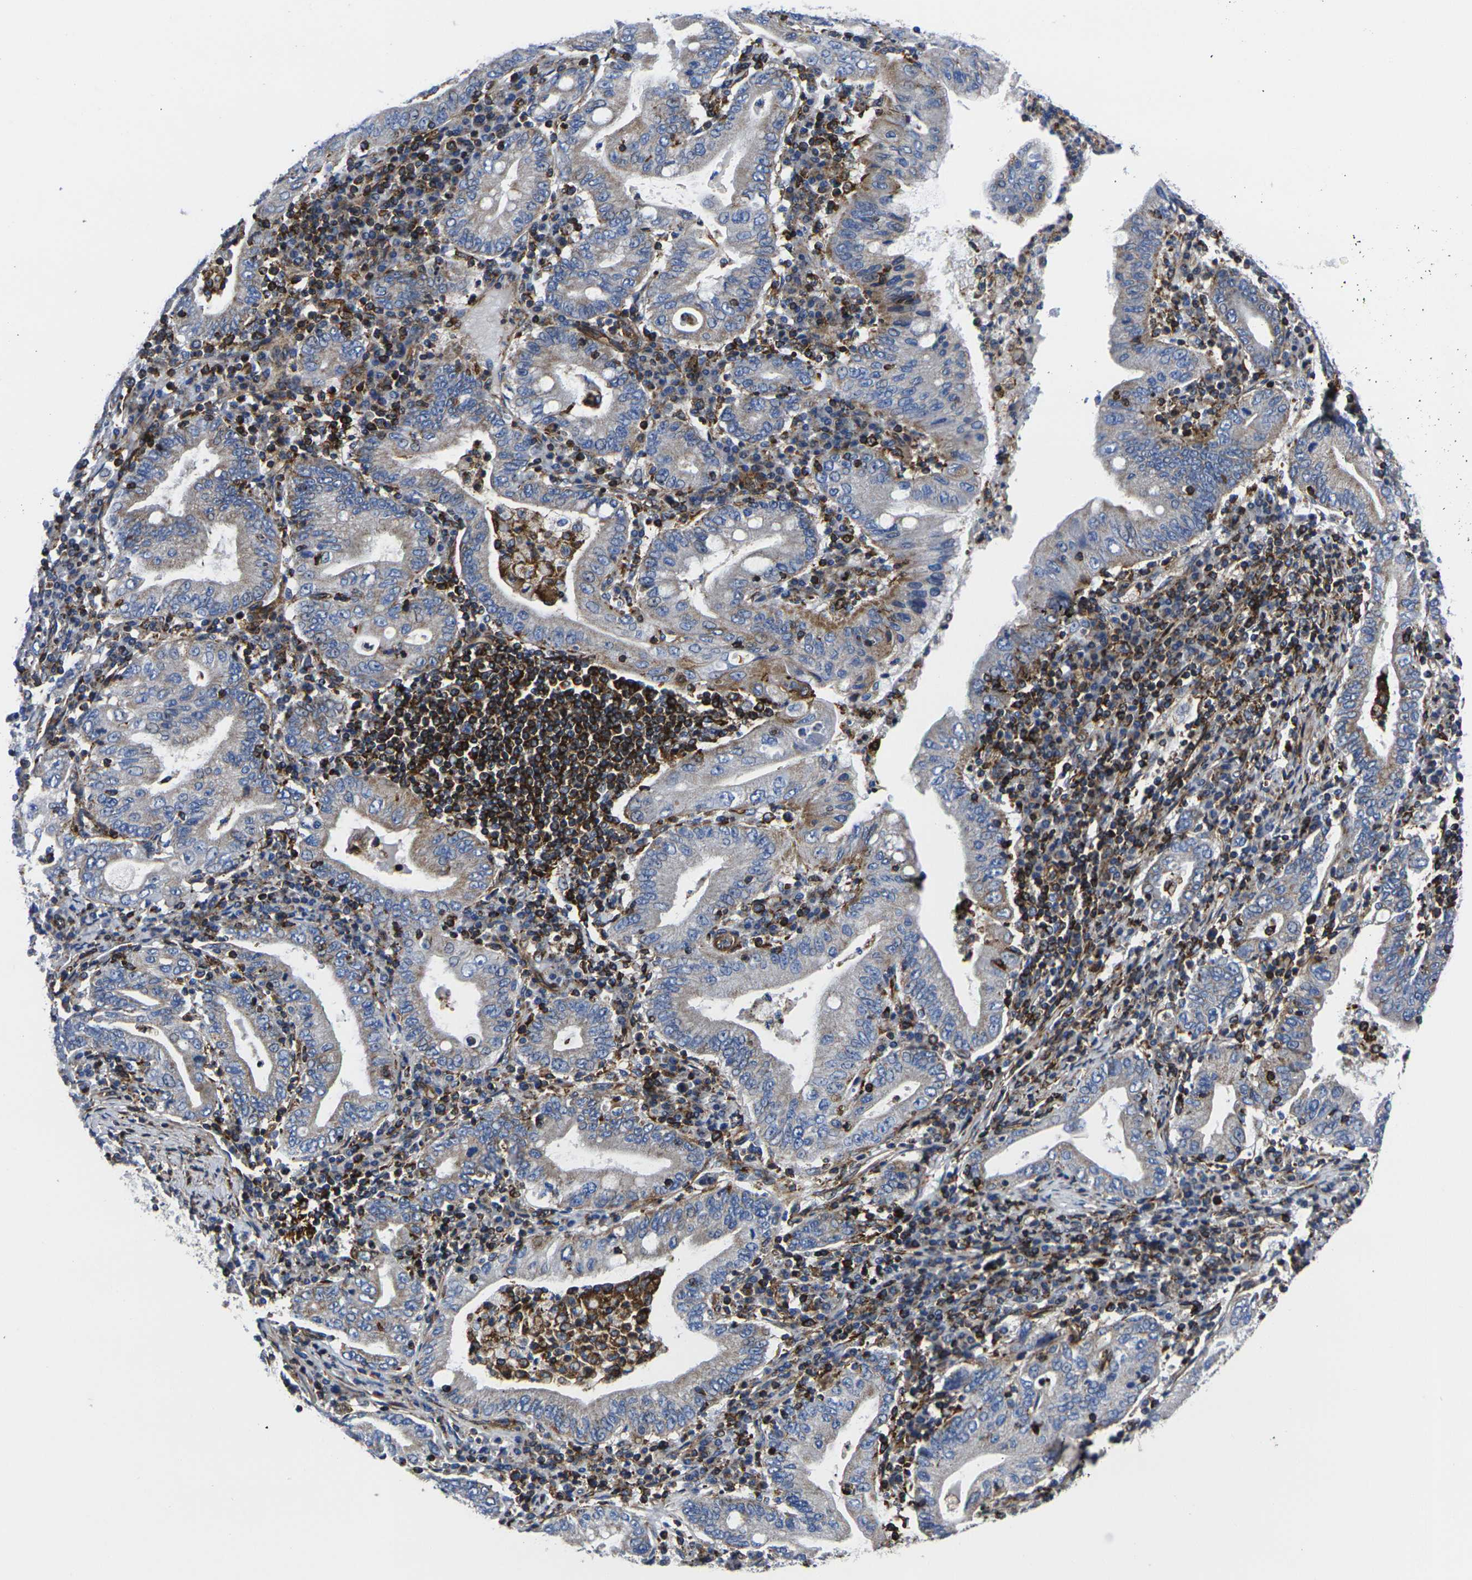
{"staining": {"intensity": "weak", "quantity": "25%-75%", "location": "cytoplasmic/membranous"}, "tissue": "stomach cancer", "cell_type": "Tumor cells", "image_type": "cancer", "snomed": [{"axis": "morphology", "description": "Normal tissue, NOS"}, {"axis": "morphology", "description": "Adenocarcinoma, NOS"}, {"axis": "topography", "description": "Esophagus"}, {"axis": "topography", "description": "Stomach, upper"}, {"axis": "topography", "description": "Peripheral nerve tissue"}], "caption": "High-power microscopy captured an immunohistochemistry photomicrograph of adenocarcinoma (stomach), revealing weak cytoplasmic/membranous positivity in approximately 25%-75% of tumor cells.", "gene": "GPR4", "patient": {"sex": "male", "age": 62}}